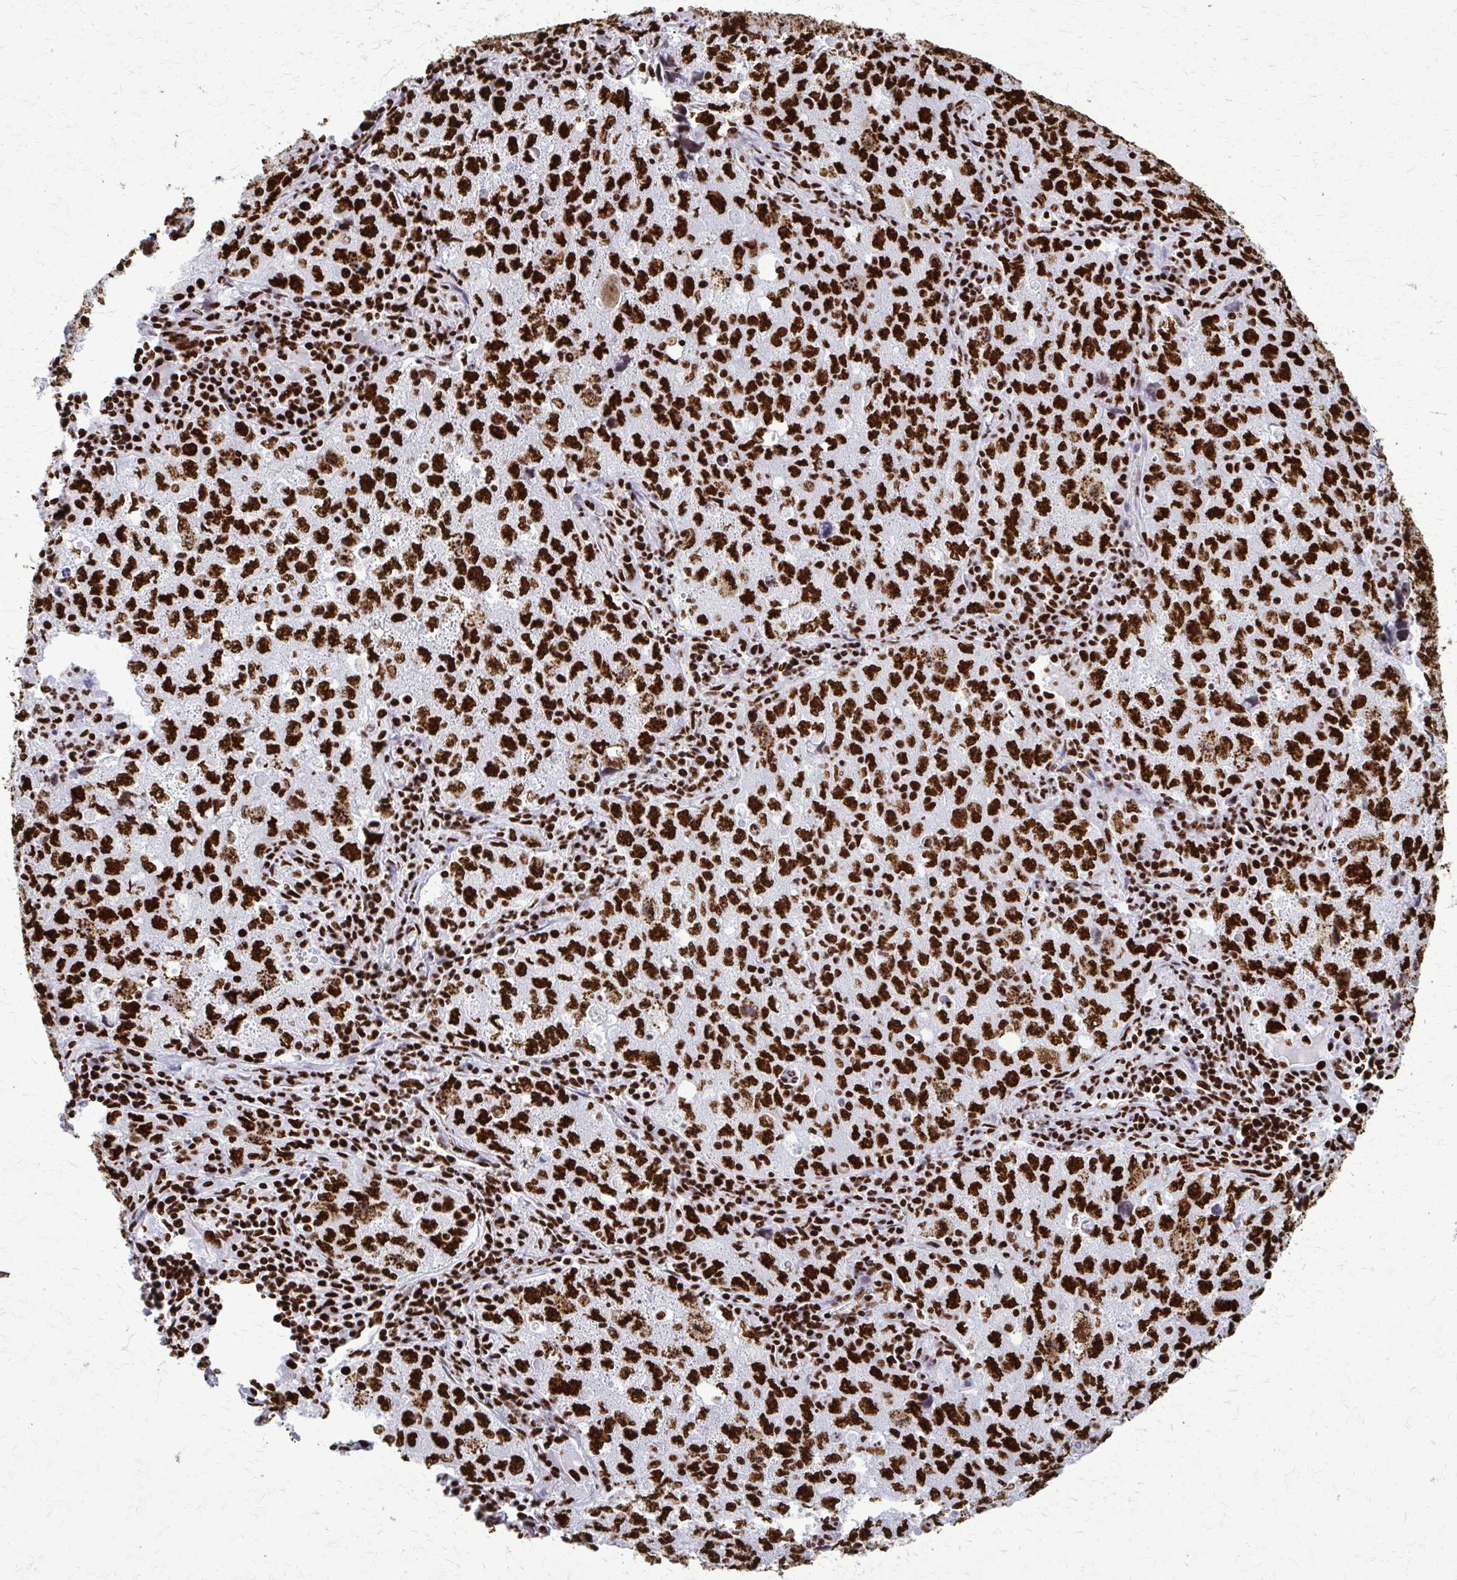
{"staining": {"intensity": "strong", "quantity": ">75%", "location": "nuclear"}, "tissue": "lung cancer", "cell_type": "Tumor cells", "image_type": "cancer", "snomed": [{"axis": "morphology", "description": "Adenocarcinoma, NOS"}, {"axis": "topography", "description": "Lung"}], "caption": "Lung adenocarcinoma stained for a protein displays strong nuclear positivity in tumor cells. (Brightfield microscopy of DAB IHC at high magnification).", "gene": "SFPQ", "patient": {"sex": "female", "age": 57}}